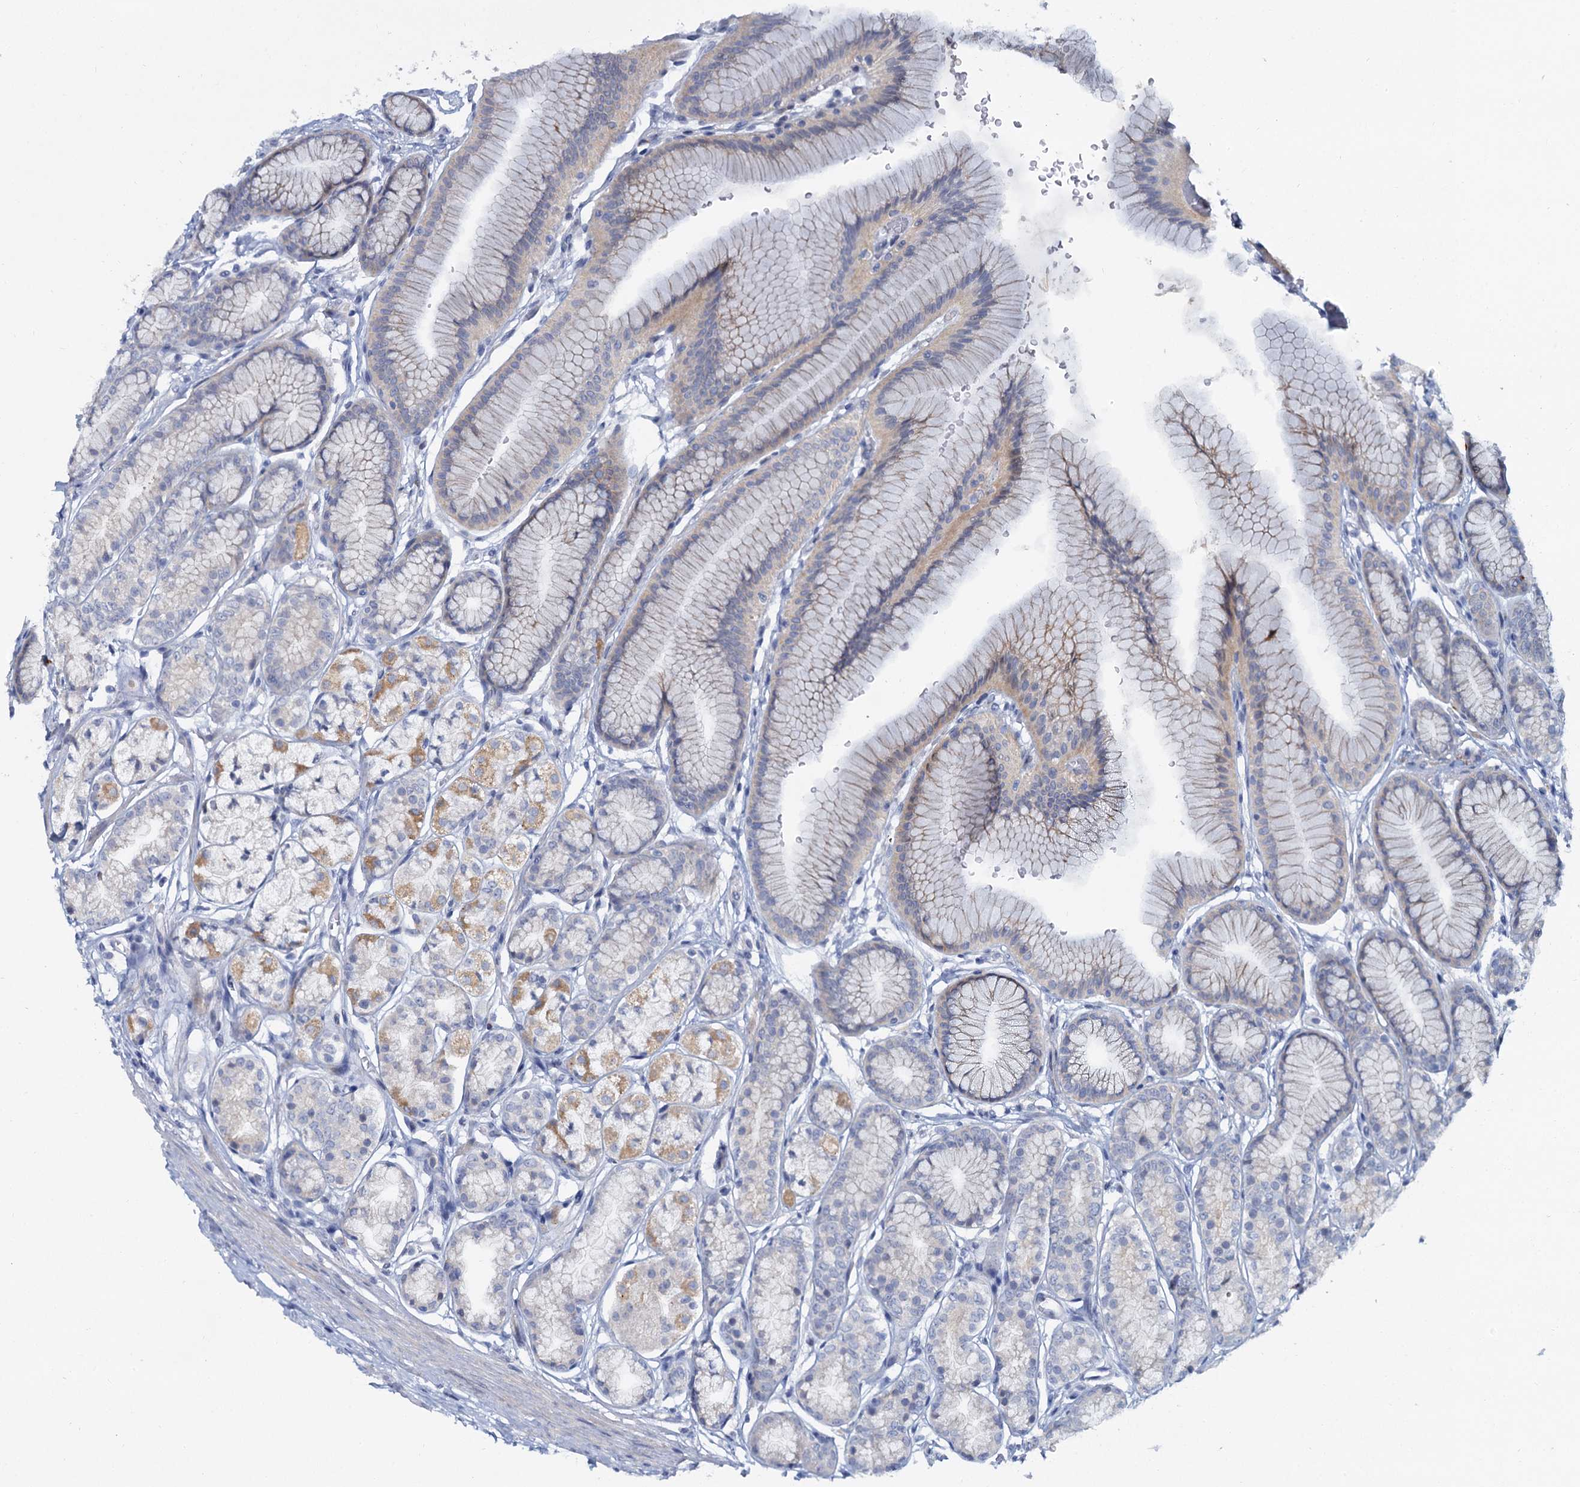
{"staining": {"intensity": "moderate", "quantity": "<25%", "location": "cytoplasmic/membranous,nuclear"}, "tissue": "stomach", "cell_type": "Glandular cells", "image_type": "normal", "snomed": [{"axis": "morphology", "description": "Normal tissue, NOS"}, {"axis": "morphology", "description": "Adenocarcinoma, NOS"}, {"axis": "morphology", "description": "Adenocarcinoma, High grade"}, {"axis": "topography", "description": "Stomach, upper"}, {"axis": "topography", "description": "Stomach"}], "caption": "Approximately <25% of glandular cells in benign human stomach exhibit moderate cytoplasmic/membranous,nuclear protein staining as visualized by brown immunohistochemical staining.", "gene": "ACRBP", "patient": {"sex": "female", "age": 65}}